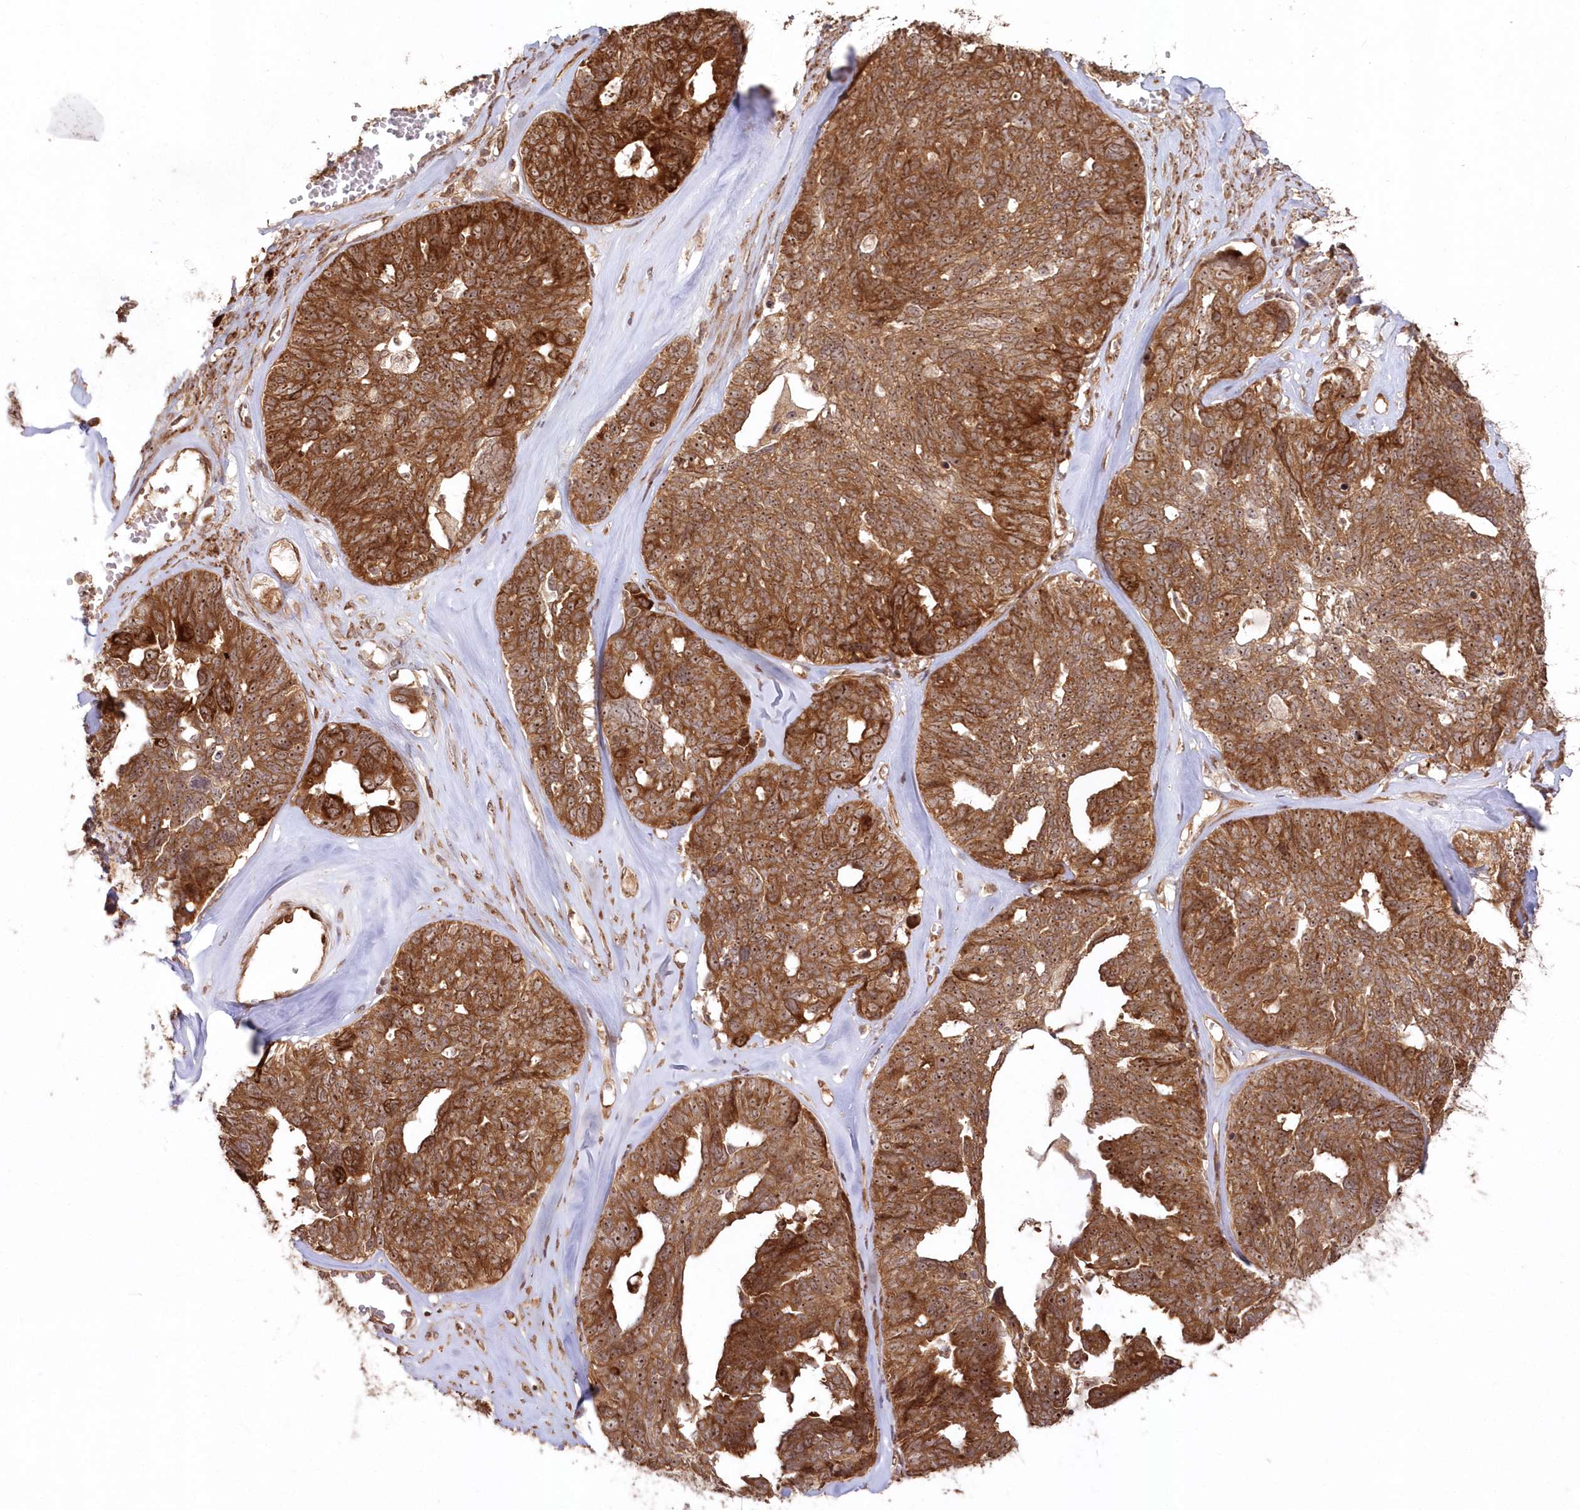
{"staining": {"intensity": "strong", "quantity": ">75%", "location": "cytoplasmic/membranous,nuclear"}, "tissue": "ovarian cancer", "cell_type": "Tumor cells", "image_type": "cancer", "snomed": [{"axis": "morphology", "description": "Cystadenocarcinoma, serous, NOS"}, {"axis": "topography", "description": "Ovary"}], "caption": "Immunohistochemistry (IHC) staining of ovarian cancer (serous cystadenocarcinoma), which displays high levels of strong cytoplasmic/membranous and nuclear staining in approximately >75% of tumor cells indicating strong cytoplasmic/membranous and nuclear protein expression. The staining was performed using DAB (brown) for protein detection and nuclei were counterstained in hematoxylin (blue).", "gene": "SERINC1", "patient": {"sex": "female", "age": 79}}